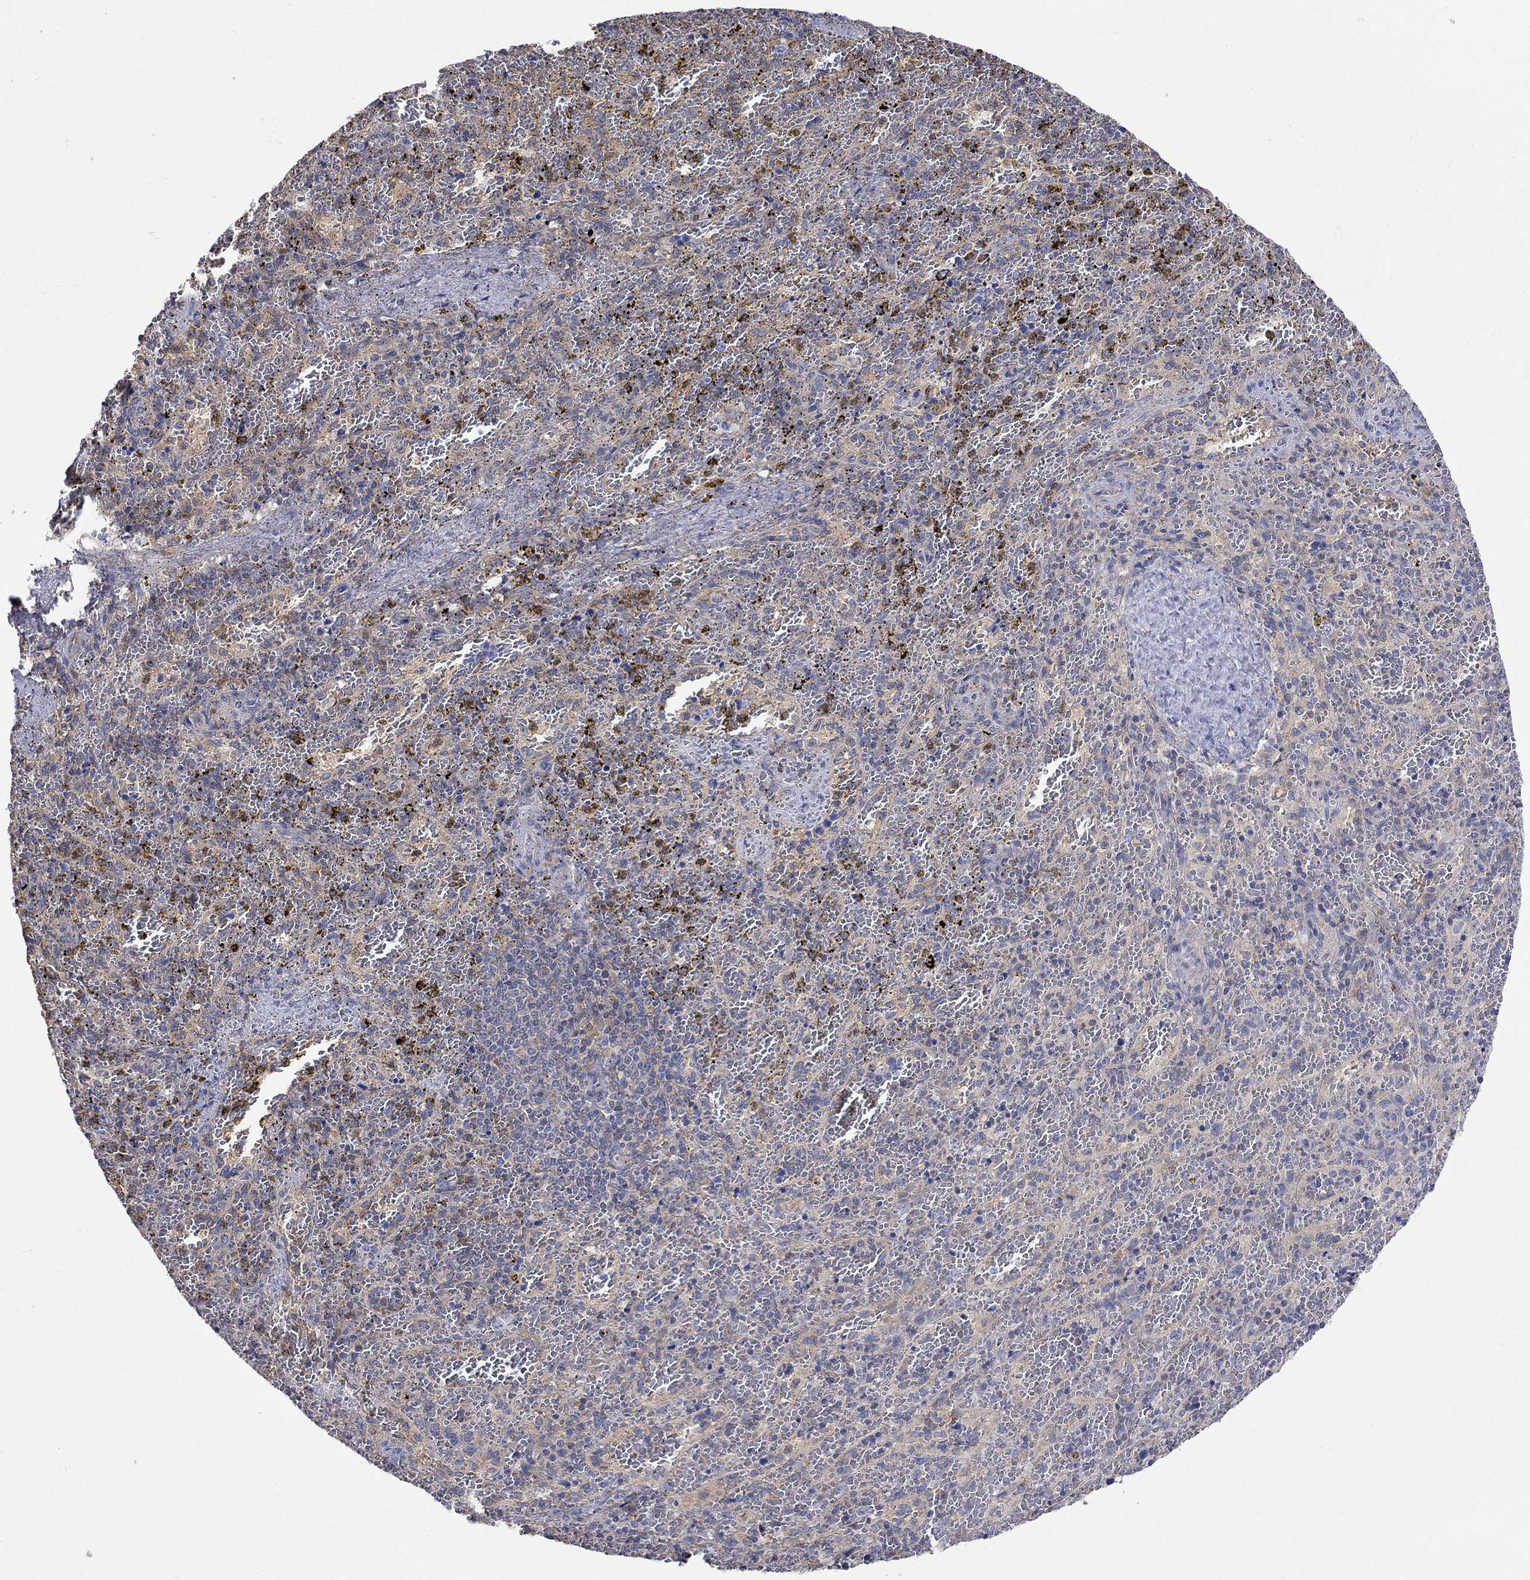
{"staining": {"intensity": "weak", "quantity": "25%-75%", "location": "cytoplasmic/membranous"}, "tissue": "spleen", "cell_type": "Cells in red pulp", "image_type": "normal", "snomed": [{"axis": "morphology", "description": "Normal tissue, NOS"}, {"axis": "topography", "description": "Spleen"}], "caption": "Brown immunohistochemical staining in normal human spleen displays weak cytoplasmic/membranous expression in approximately 25%-75% of cells in red pulp.", "gene": "TEKT3", "patient": {"sex": "female", "age": 50}}